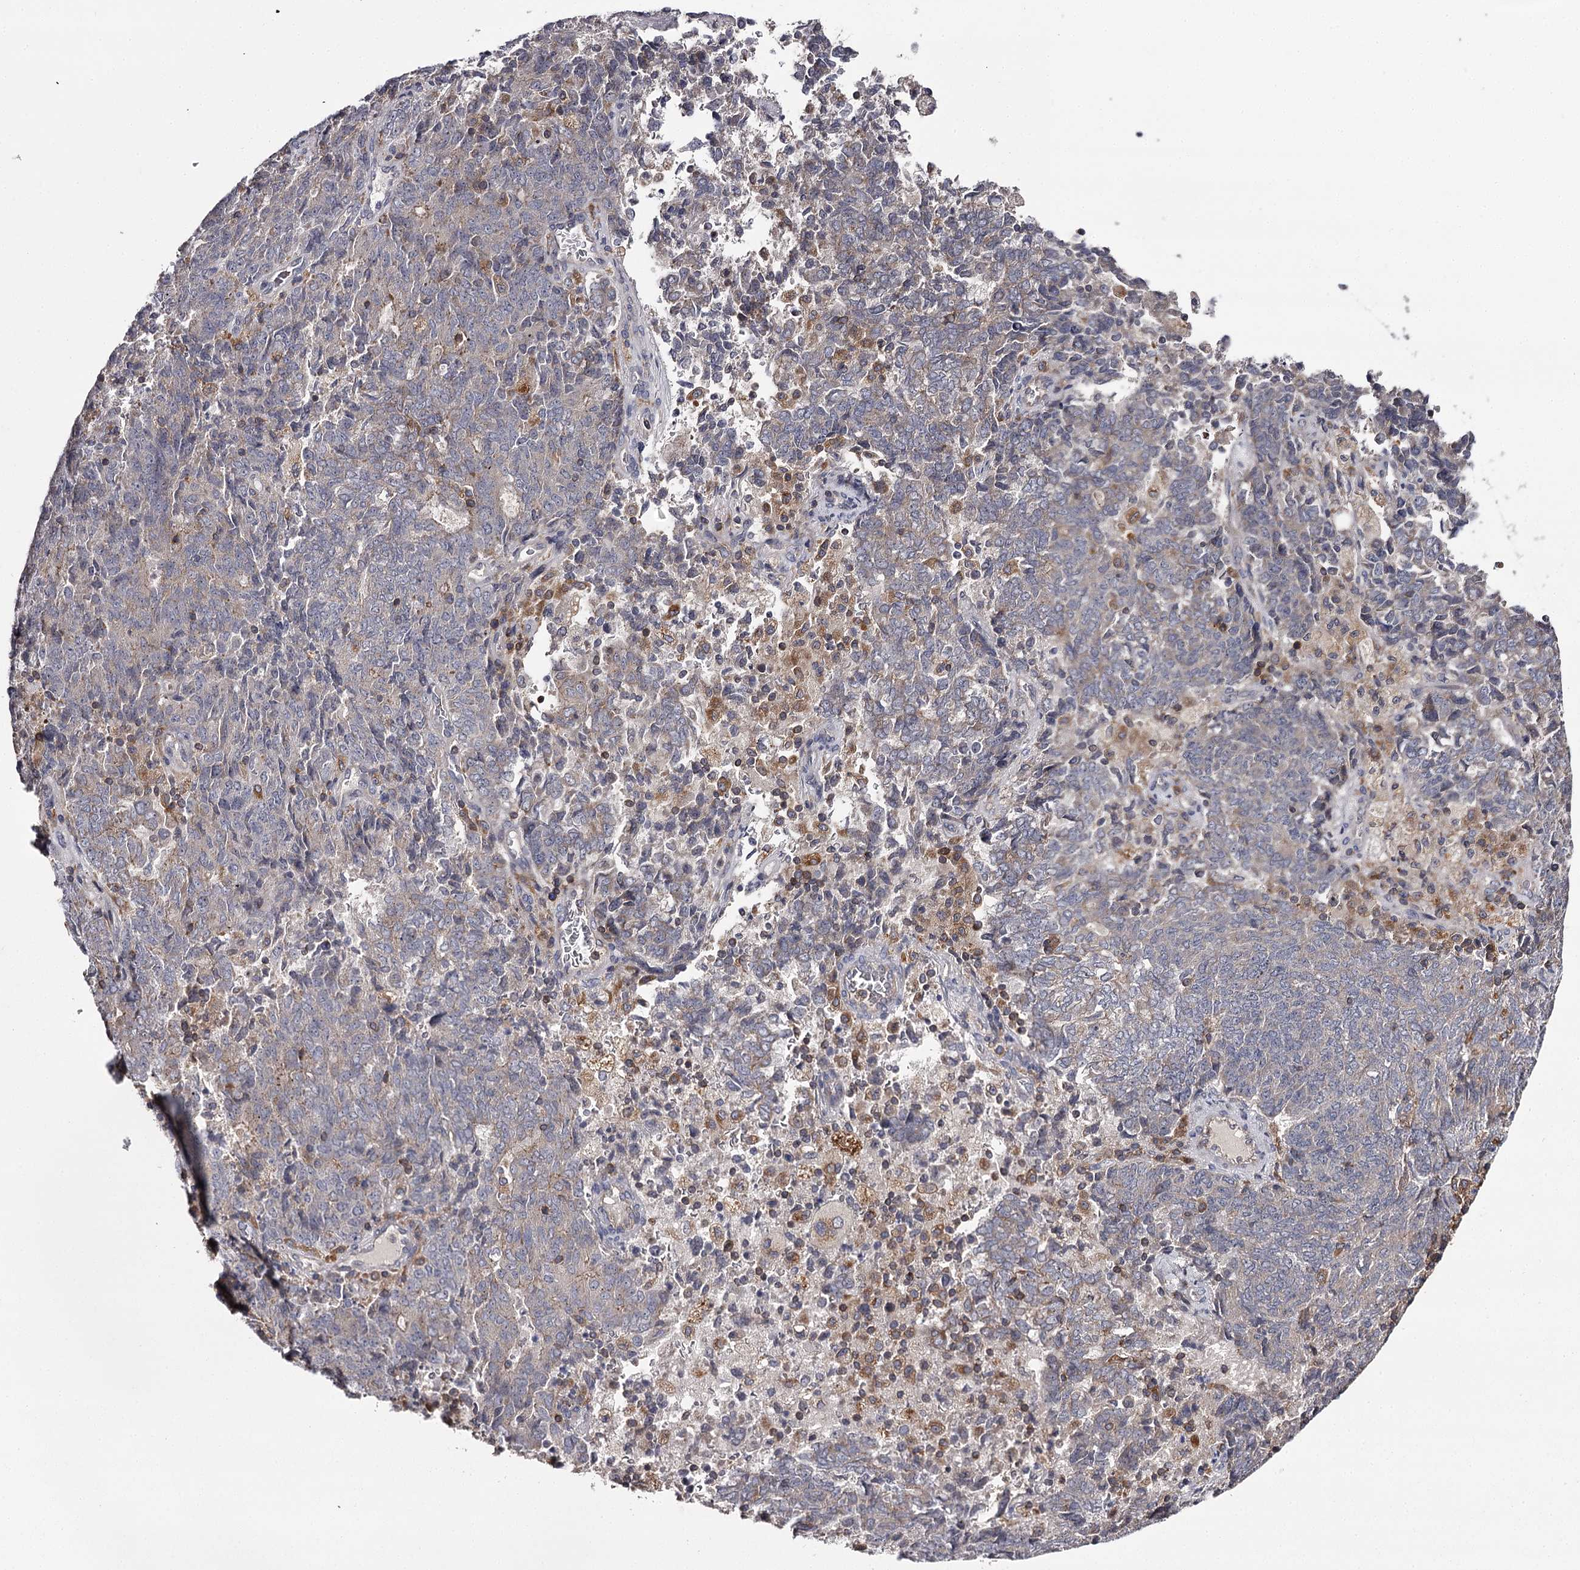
{"staining": {"intensity": "negative", "quantity": "none", "location": "none"}, "tissue": "endometrial cancer", "cell_type": "Tumor cells", "image_type": "cancer", "snomed": [{"axis": "morphology", "description": "Adenocarcinoma, NOS"}, {"axis": "topography", "description": "Endometrium"}], "caption": "Immunohistochemical staining of adenocarcinoma (endometrial) displays no significant positivity in tumor cells.", "gene": "RASSF6", "patient": {"sex": "female", "age": 80}}